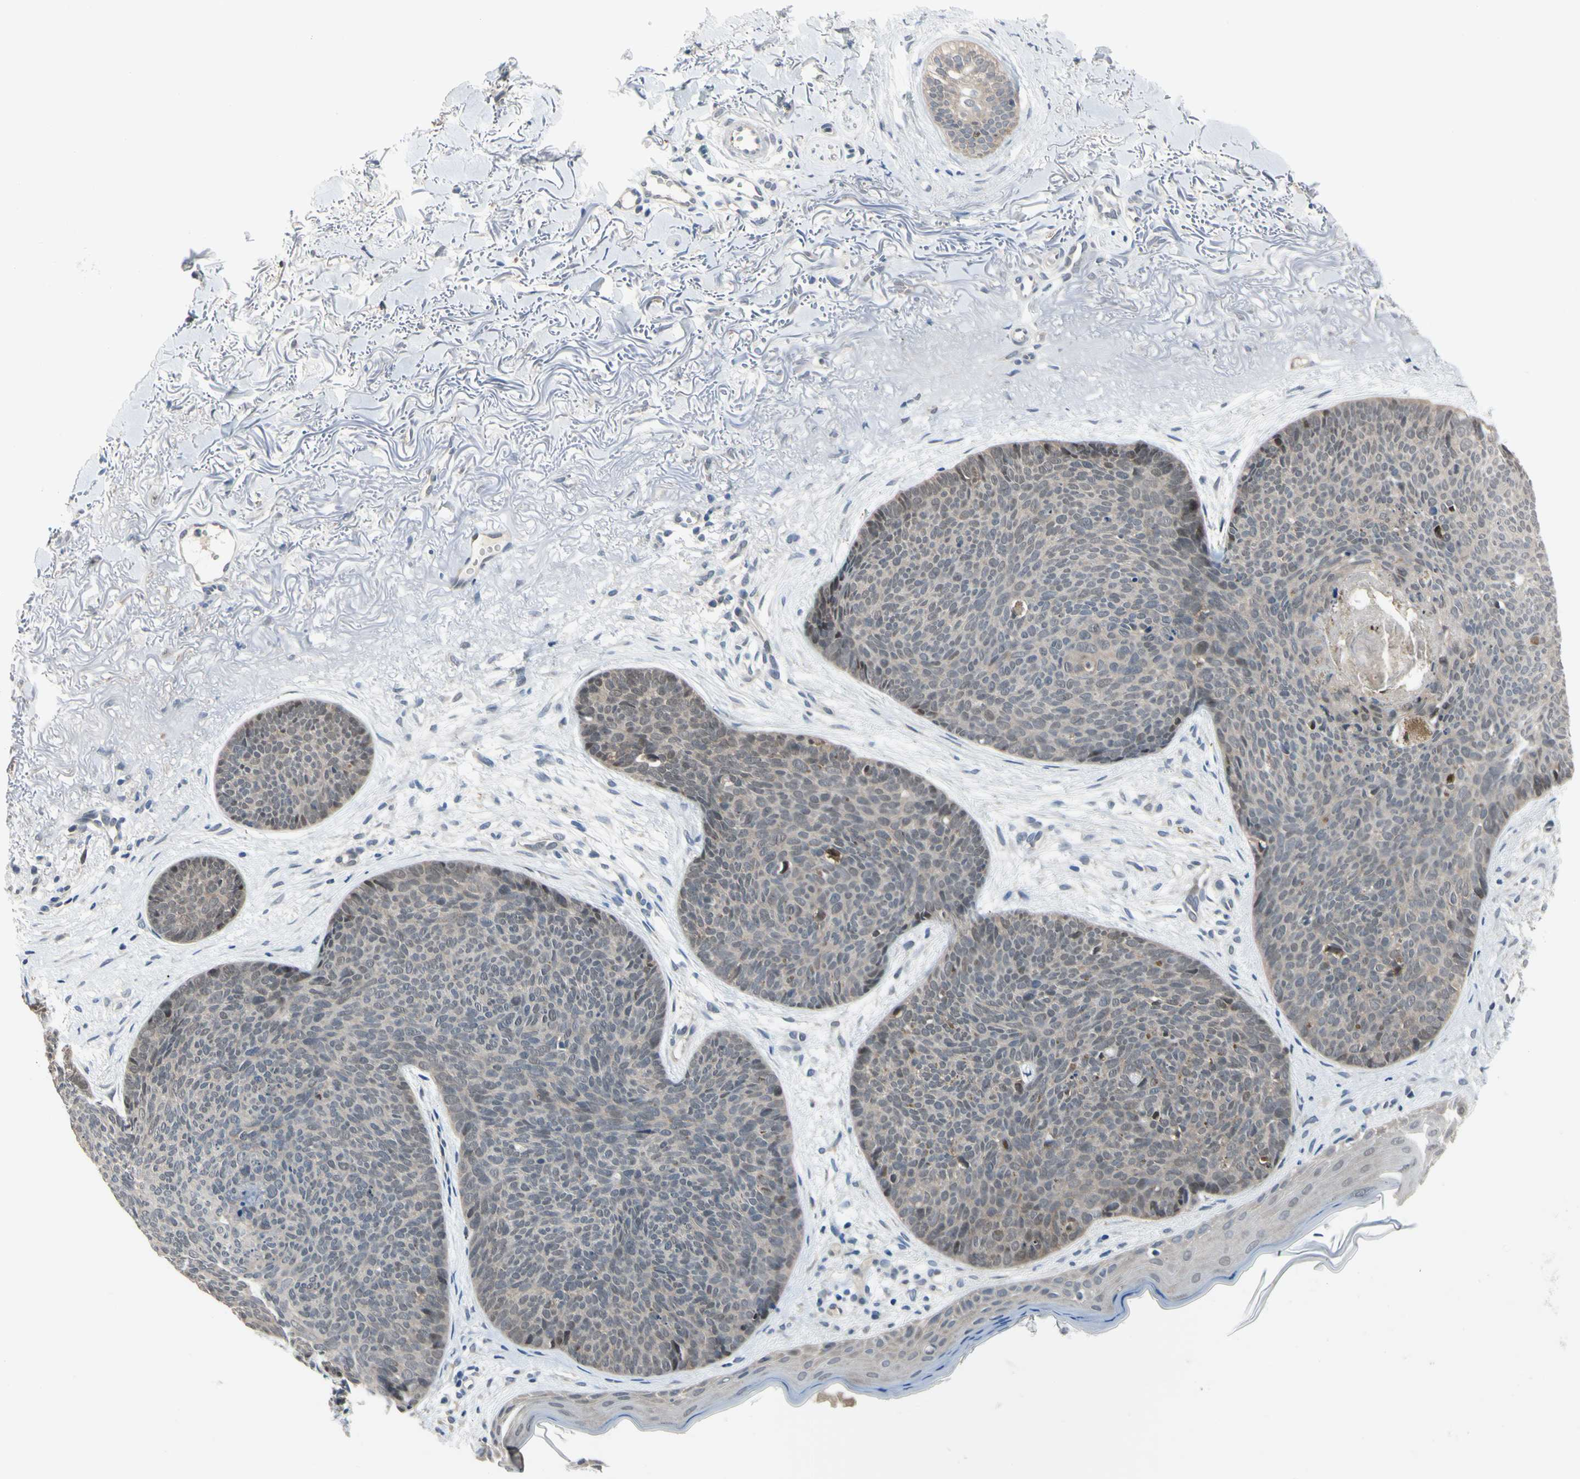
{"staining": {"intensity": "weak", "quantity": "25%-75%", "location": "nuclear"}, "tissue": "skin cancer", "cell_type": "Tumor cells", "image_type": "cancer", "snomed": [{"axis": "morphology", "description": "Normal tissue, NOS"}, {"axis": "morphology", "description": "Basal cell carcinoma"}, {"axis": "topography", "description": "Skin"}], "caption": "Protein staining of skin cancer tissue displays weak nuclear positivity in about 25%-75% of tumor cells.", "gene": "HSPA4", "patient": {"sex": "female", "age": 70}}